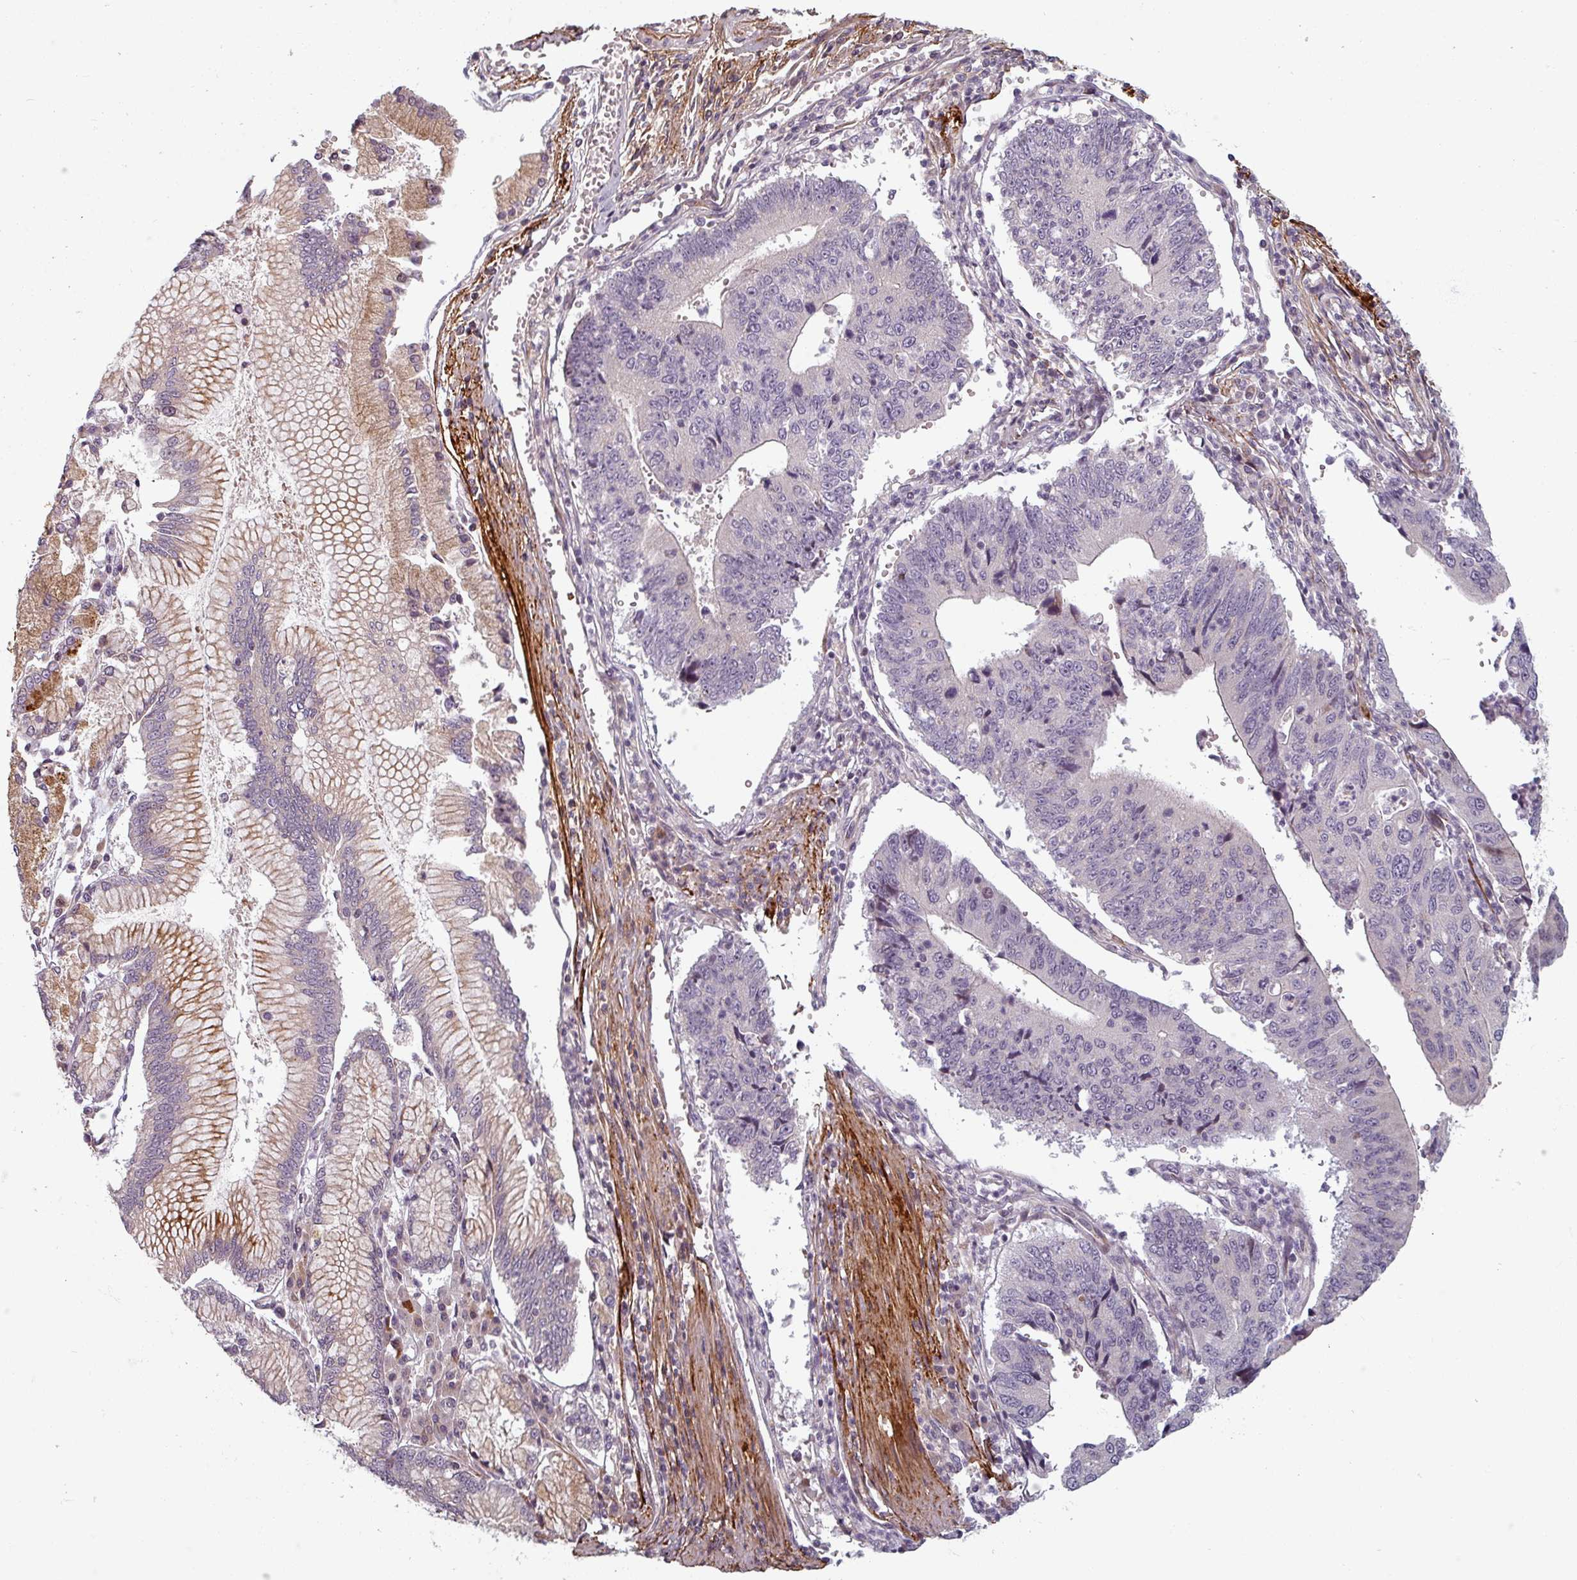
{"staining": {"intensity": "negative", "quantity": "none", "location": "none"}, "tissue": "stomach cancer", "cell_type": "Tumor cells", "image_type": "cancer", "snomed": [{"axis": "morphology", "description": "Adenocarcinoma, NOS"}, {"axis": "topography", "description": "Stomach"}], "caption": "An IHC photomicrograph of adenocarcinoma (stomach) is shown. There is no staining in tumor cells of adenocarcinoma (stomach).", "gene": "CYB5RL", "patient": {"sex": "male", "age": 59}}